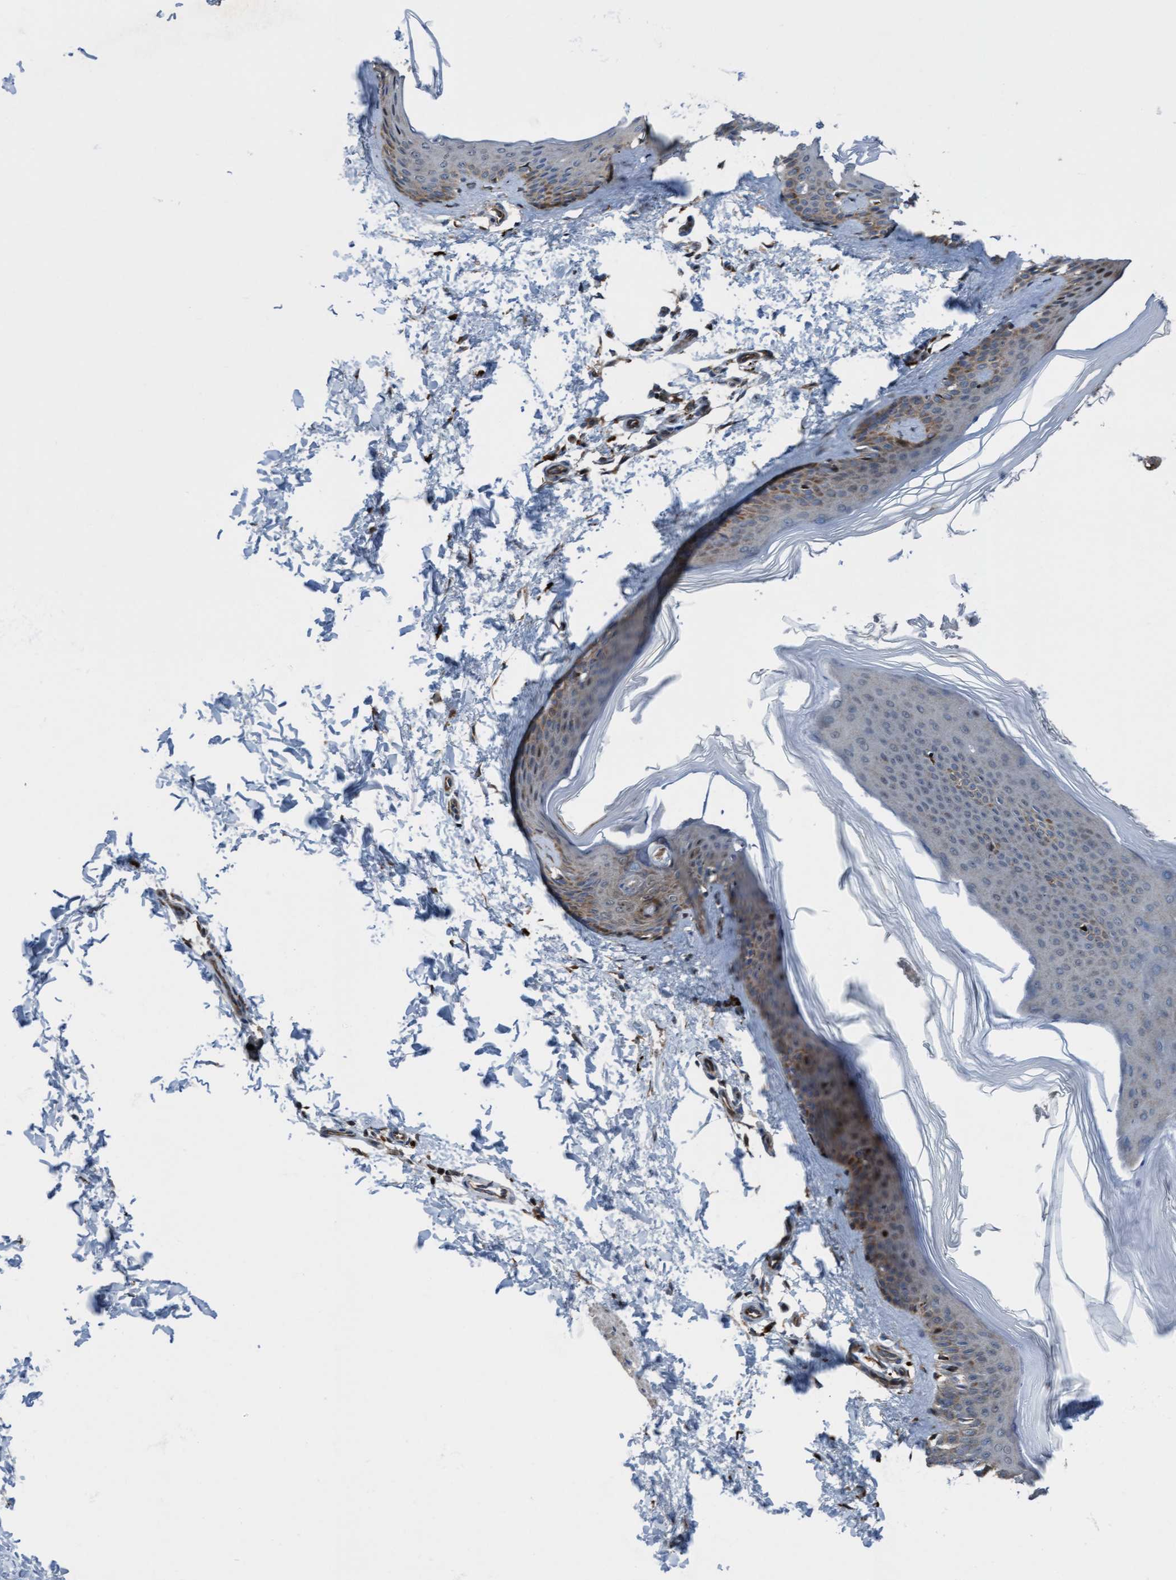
{"staining": {"intensity": "strong", "quantity": ">75%", "location": "cytoplasmic/membranous"}, "tissue": "skin", "cell_type": "Fibroblasts", "image_type": "normal", "snomed": [{"axis": "morphology", "description": "Normal tissue, NOS"}, {"axis": "topography", "description": "Skin"}], "caption": "Immunohistochemical staining of normal human skin demonstrates >75% levels of strong cytoplasmic/membranous protein staining in approximately >75% of fibroblasts. Using DAB (3,3'-diaminobenzidine) (brown) and hematoxylin (blue) stains, captured at high magnification using brightfield microscopy.", "gene": "KLHL26", "patient": {"sex": "female", "age": 27}}